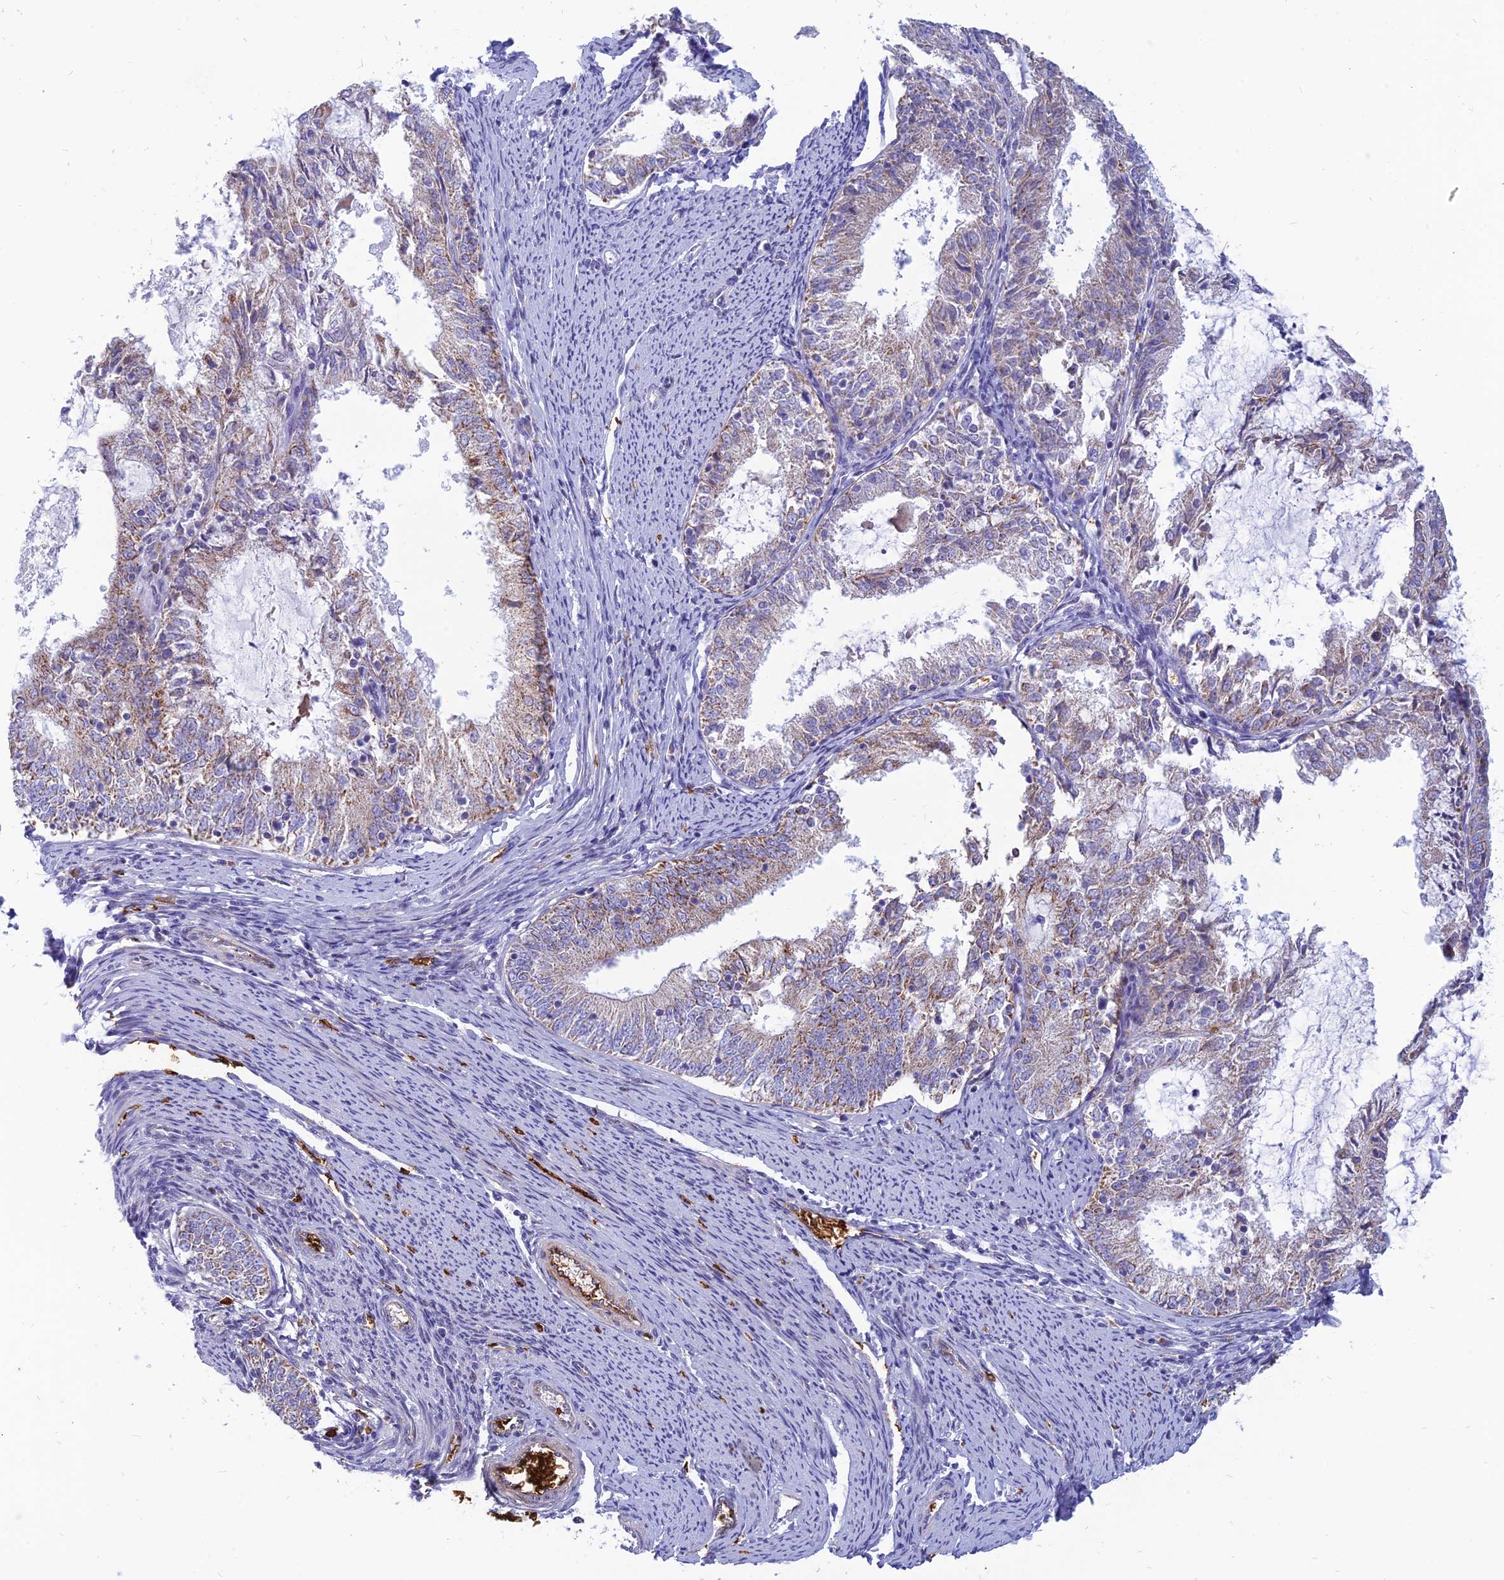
{"staining": {"intensity": "negative", "quantity": "none", "location": "none"}, "tissue": "endometrial cancer", "cell_type": "Tumor cells", "image_type": "cancer", "snomed": [{"axis": "morphology", "description": "Adenocarcinoma, NOS"}, {"axis": "topography", "description": "Endometrium"}], "caption": "An immunohistochemistry histopathology image of adenocarcinoma (endometrial) is shown. There is no staining in tumor cells of adenocarcinoma (endometrial).", "gene": "HHAT", "patient": {"sex": "female", "age": 57}}